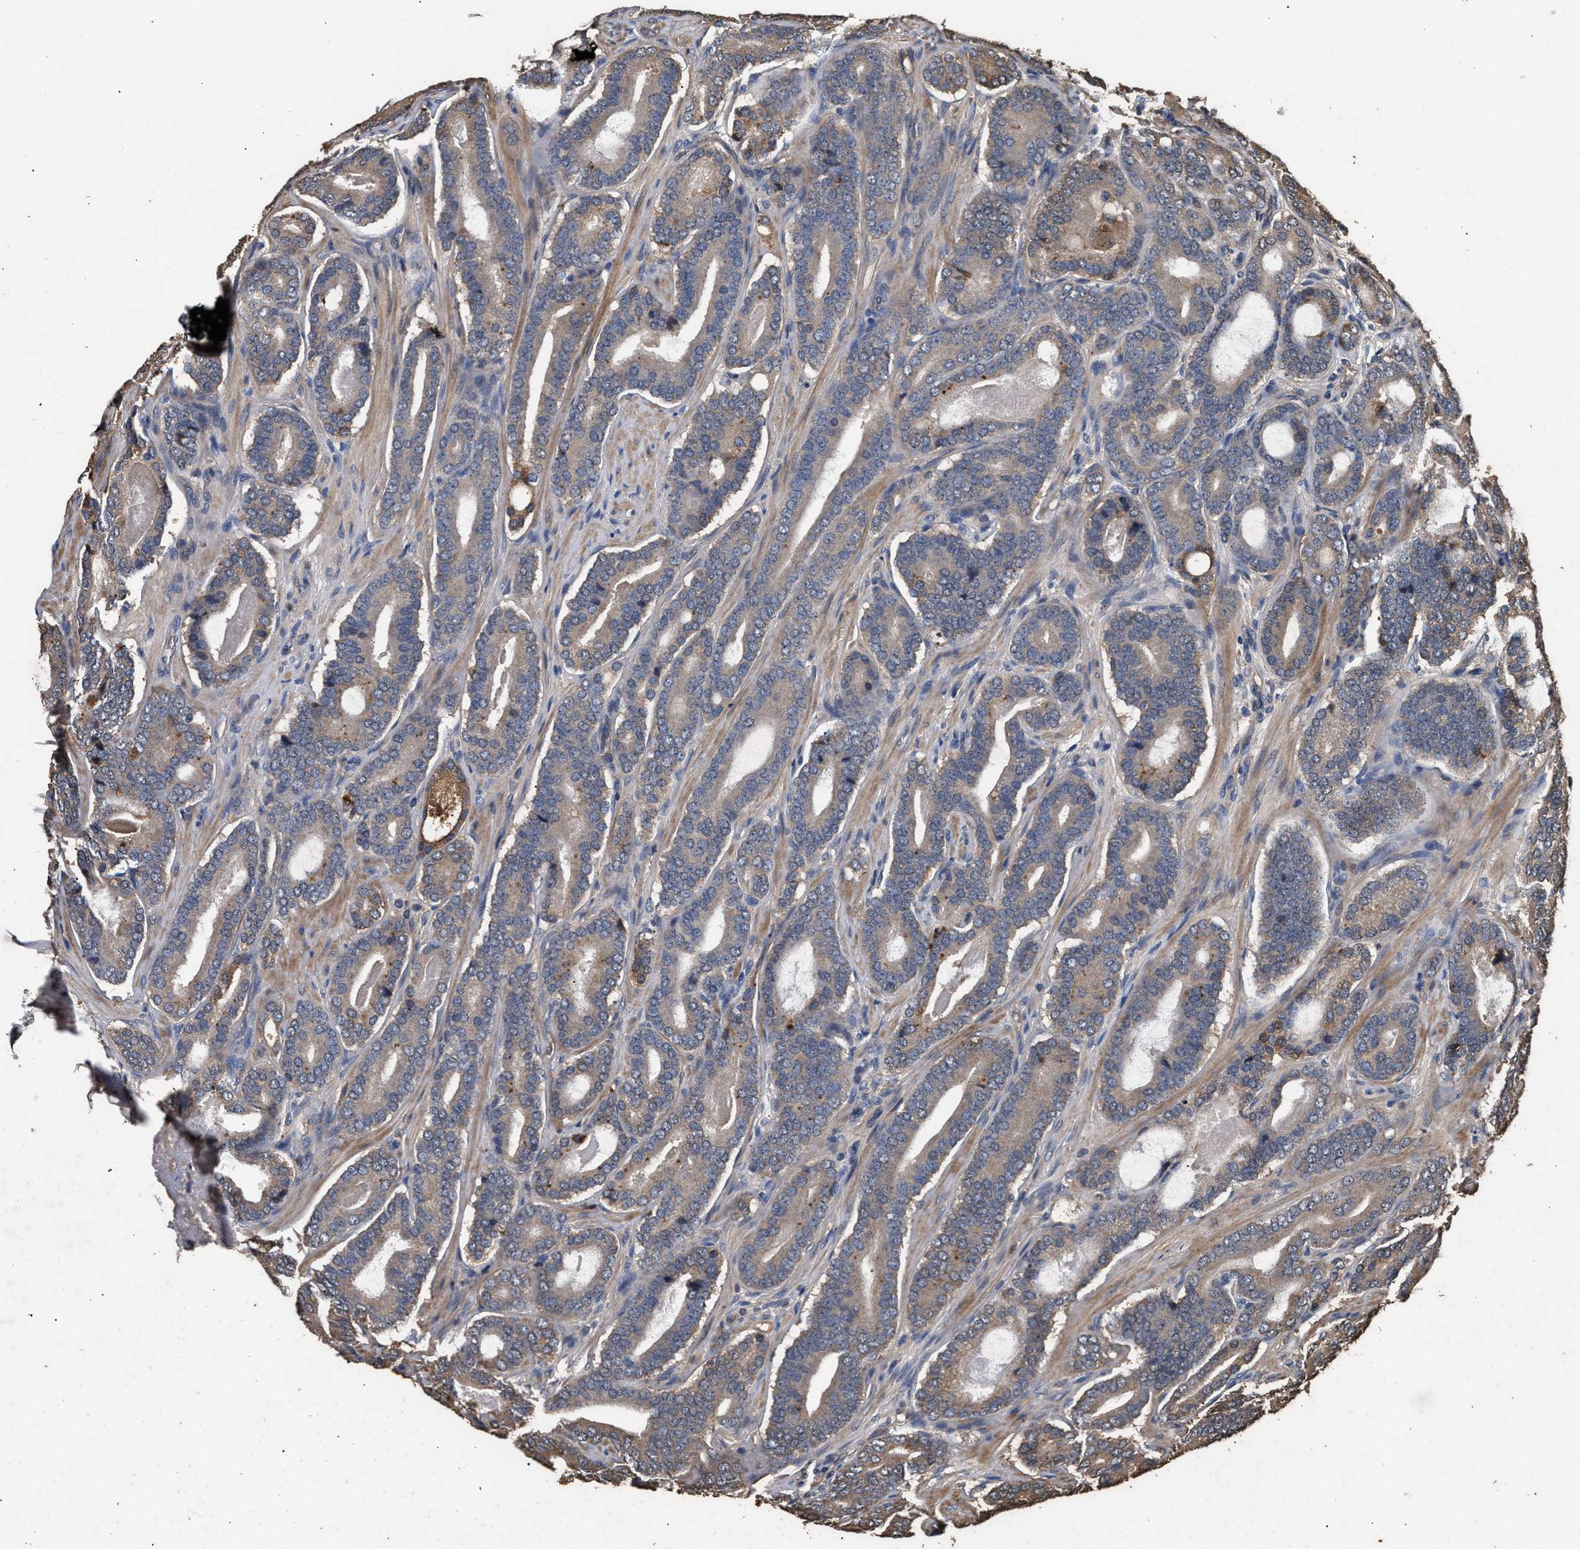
{"staining": {"intensity": "weak", "quantity": ">75%", "location": "cytoplasmic/membranous"}, "tissue": "prostate cancer", "cell_type": "Tumor cells", "image_type": "cancer", "snomed": [{"axis": "morphology", "description": "Adenocarcinoma, High grade"}, {"axis": "topography", "description": "Prostate"}], "caption": "Protein staining shows weak cytoplasmic/membranous expression in about >75% of tumor cells in prostate cancer.", "gene": "KYAT1", "patient": {"sex": "male", "age": 60}}